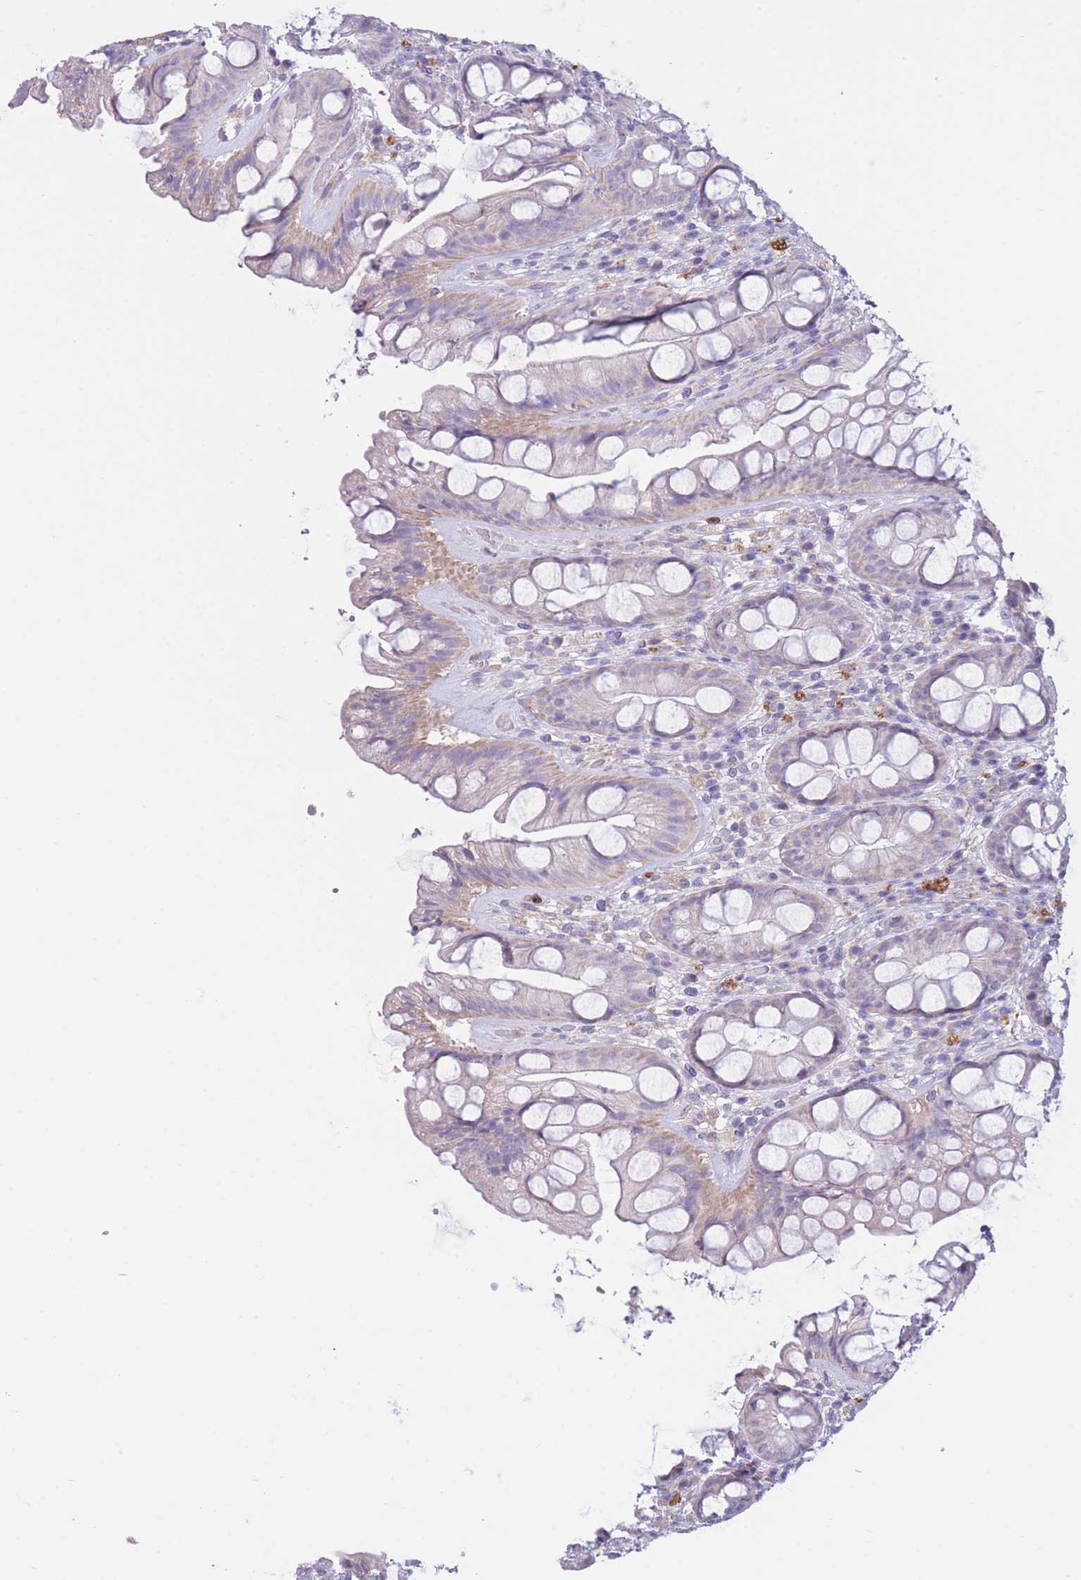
{"staining": {"intensity": "weak", "quantity": "<25%", "location": "cytoplasmic/membranous"}, "tissue": "rectum", "cell_type": "Glandular cells", "image_type": "normal", "snomed": [{"axis": "morphology", "description": "Normal tissue, NOS"}, {"axis": "topography", "description": "Rectum"}], "caption": "Protein analysis of normal rectum shows no significant positivity in glandular cells.", "gene": "CENPM", "patient": {"sex": "male", "age": 74}}